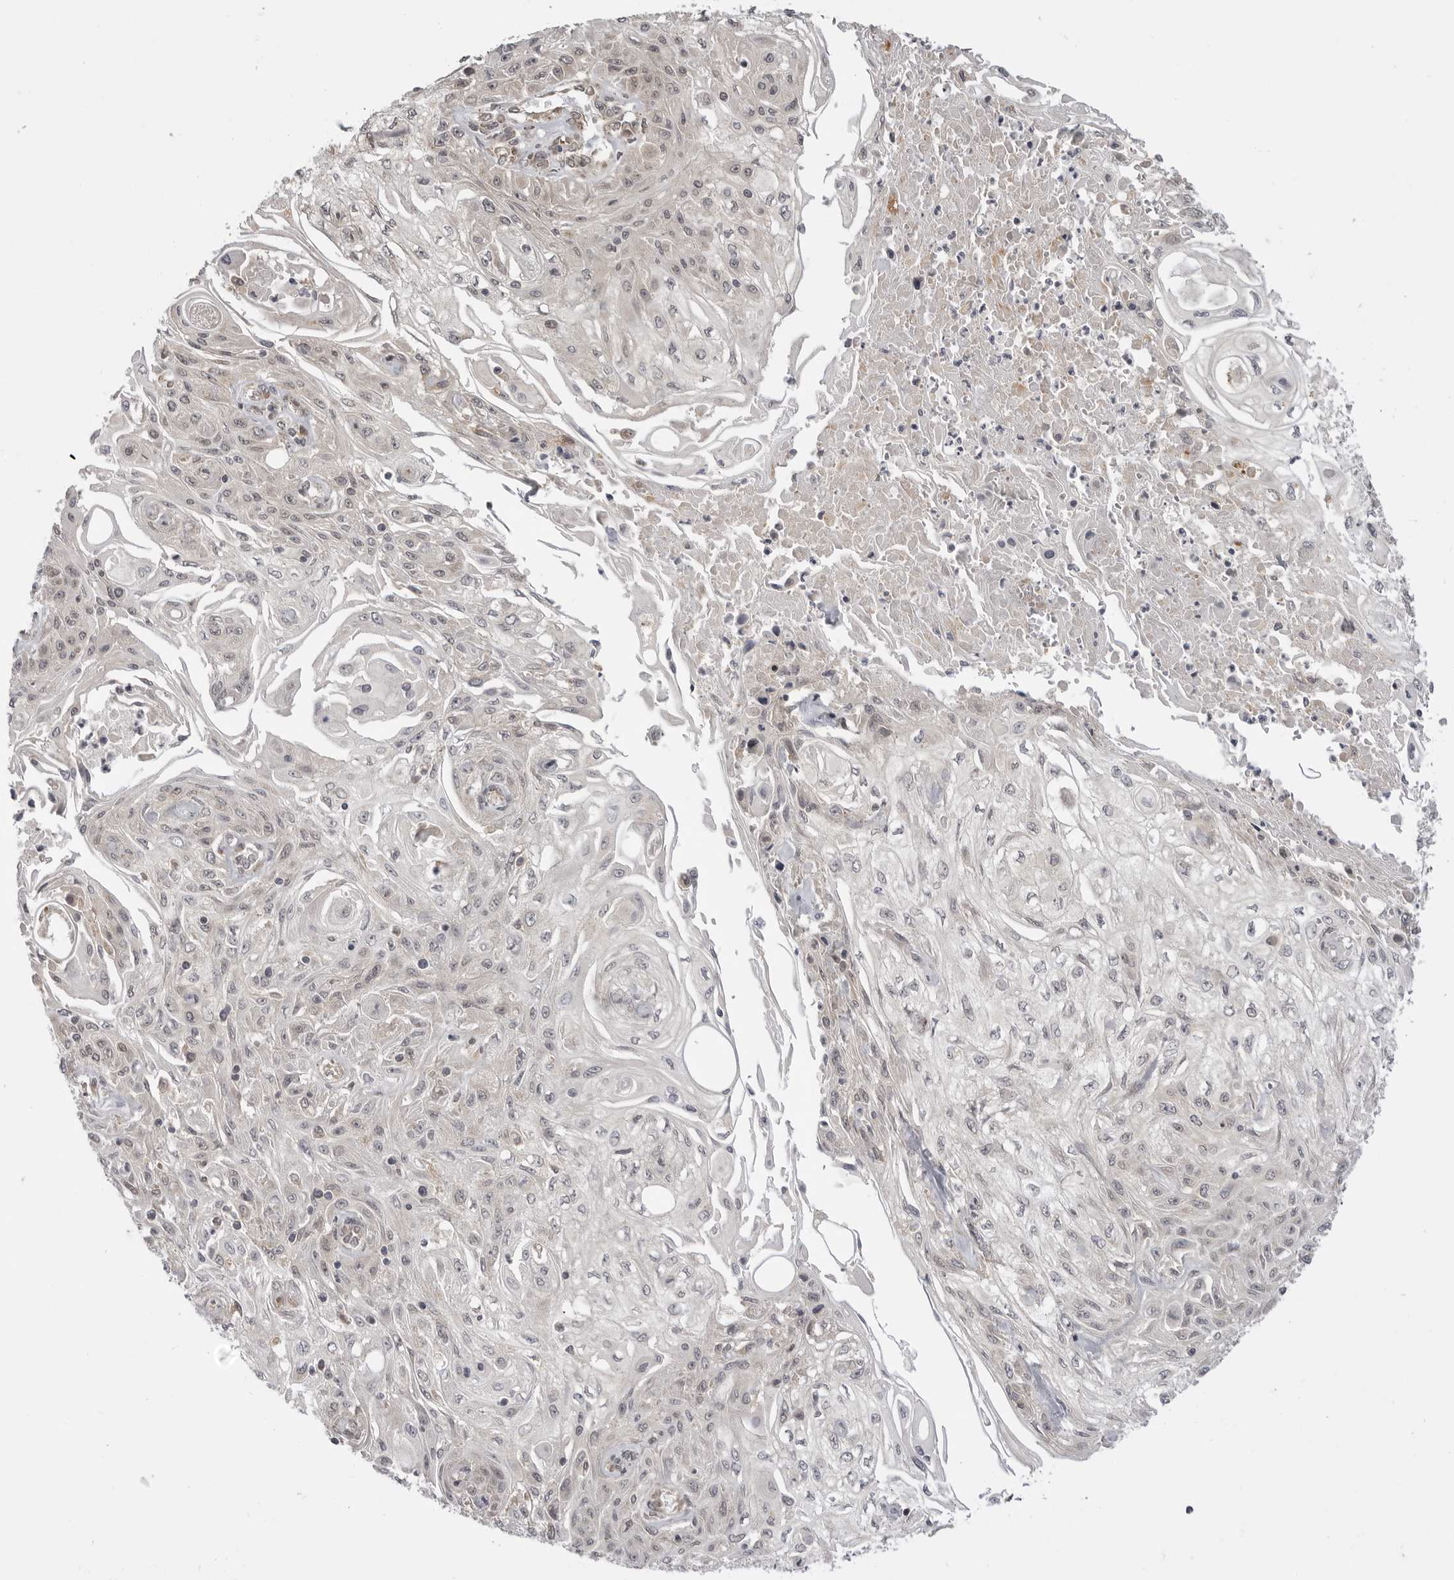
{"staining": {"intensity": "negative", "quantity": "none", "location": "none"}, "tissue": "skin cancer", "cell_type": "Tumor cells", "image_type": "cancer", "snomed": [{"axis": "morphology", "description": "Squamous cell carcinoma, NOS"}, {"axis": "morphology", "description": "Squamous cell carcinoma, metastatic, NOS"}, {"axis": "topography", "description": "Skin"}, {"axis": "topography", "description": "Lymph node"}], "caption": "This is an immunohistochemistry photomicrograph of human skin cancer (squamous cell carcinoma). There is no expression in tumor cells.", "gene": "PTK2B", "patient": {"sex": "male", "age": 75}}